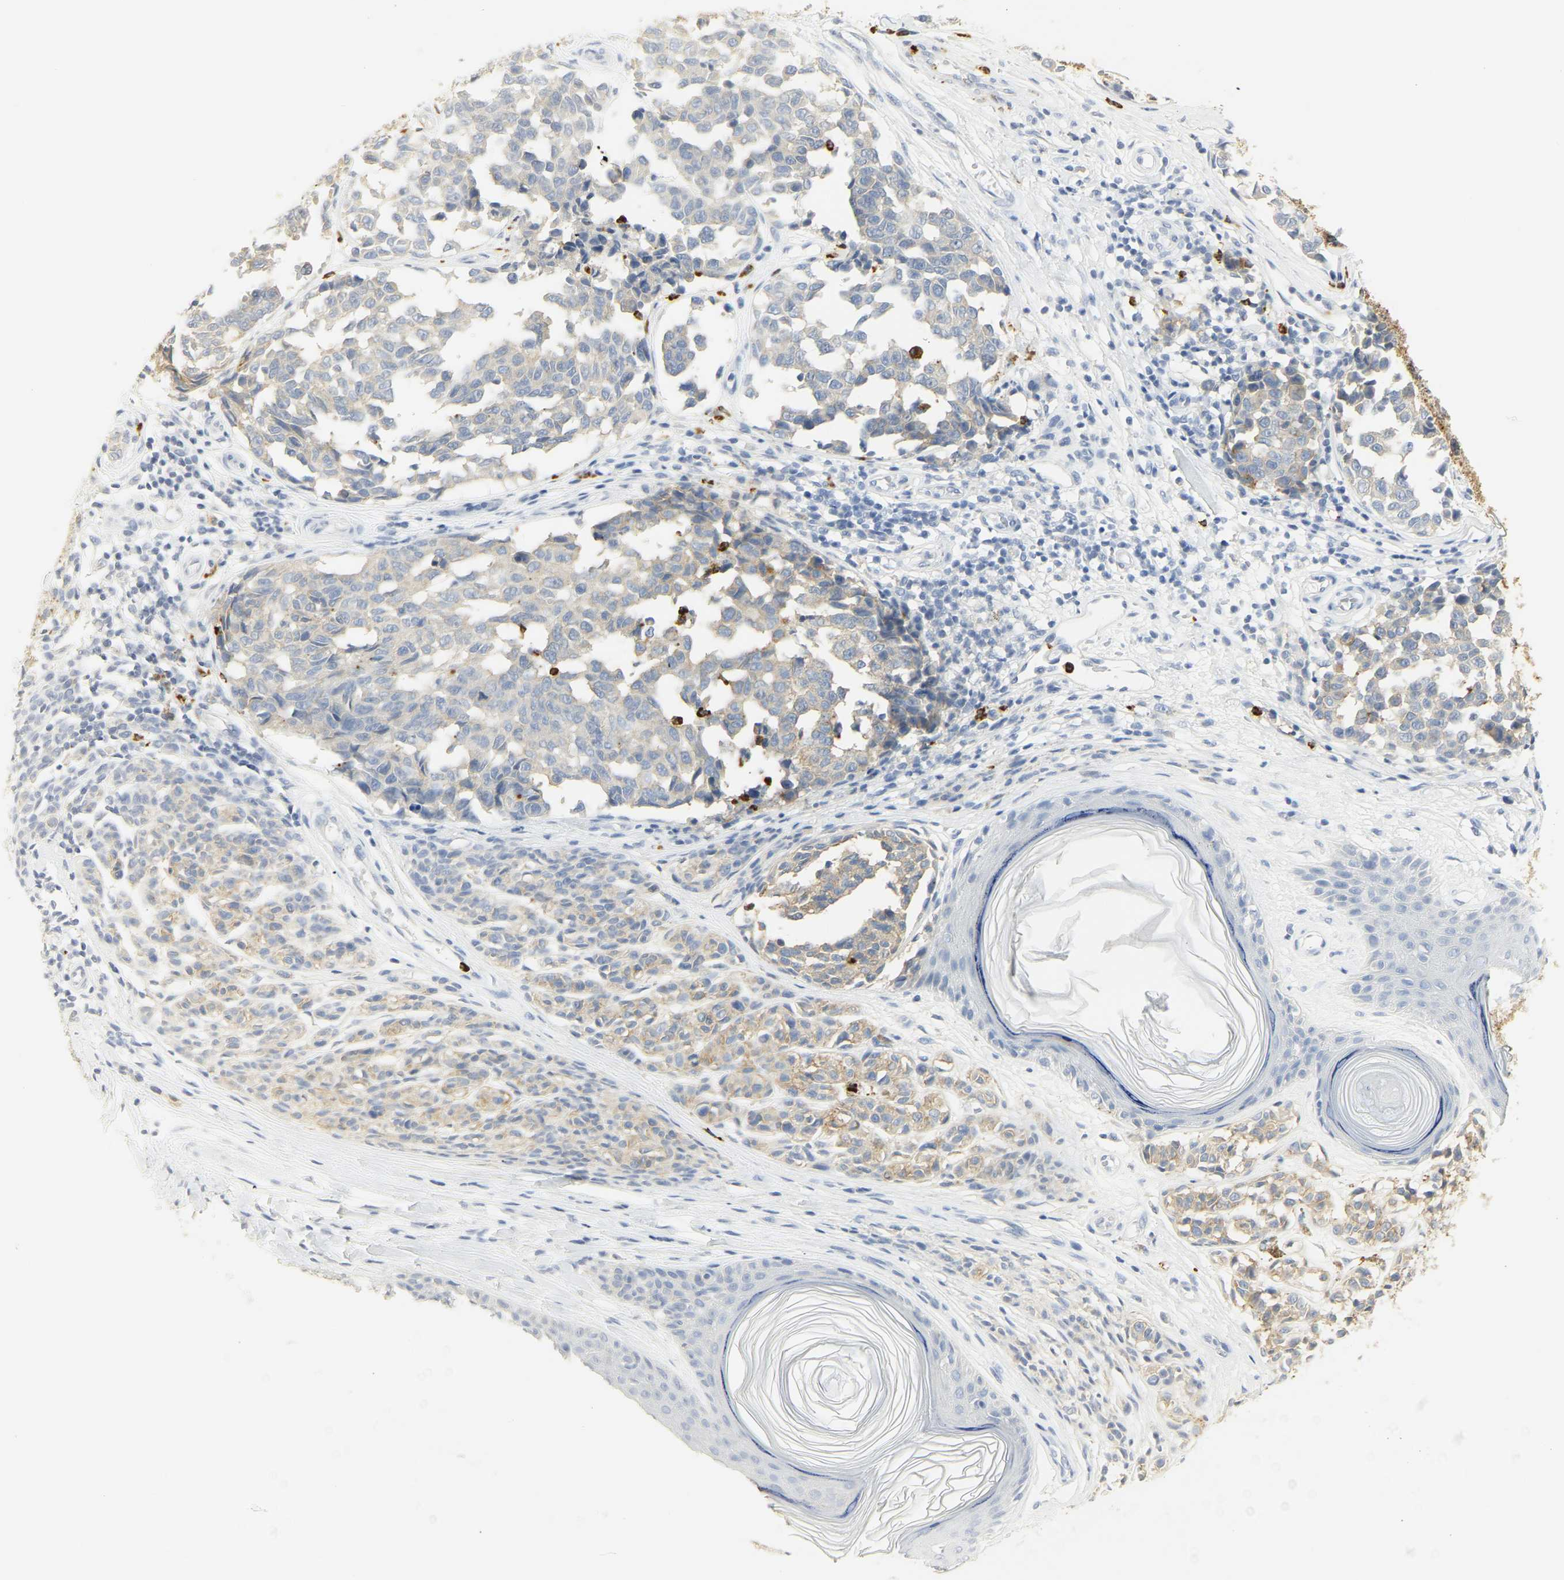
{"staining": {"intensity": "moderate", "quantity": "<25%", "location": "cytoplasmic/membranous"}, "tissue": "melanoma", "cell_type": "Tumor cells", "image_type": "cancer", "snomed": [{"axis": "morphology", "description": "Malignant melanoma, NOS"}, {"axis": "topography", "description": "Skin"}], "caption": "This is a histology image of immunohistochemistry (IHC) staining of melanoma, which shows moderate expression in the cytoplasmic/membranous of tumor cells.", "gene": "CEACAM5", "patient": {"sex": "female", "age": 64}}